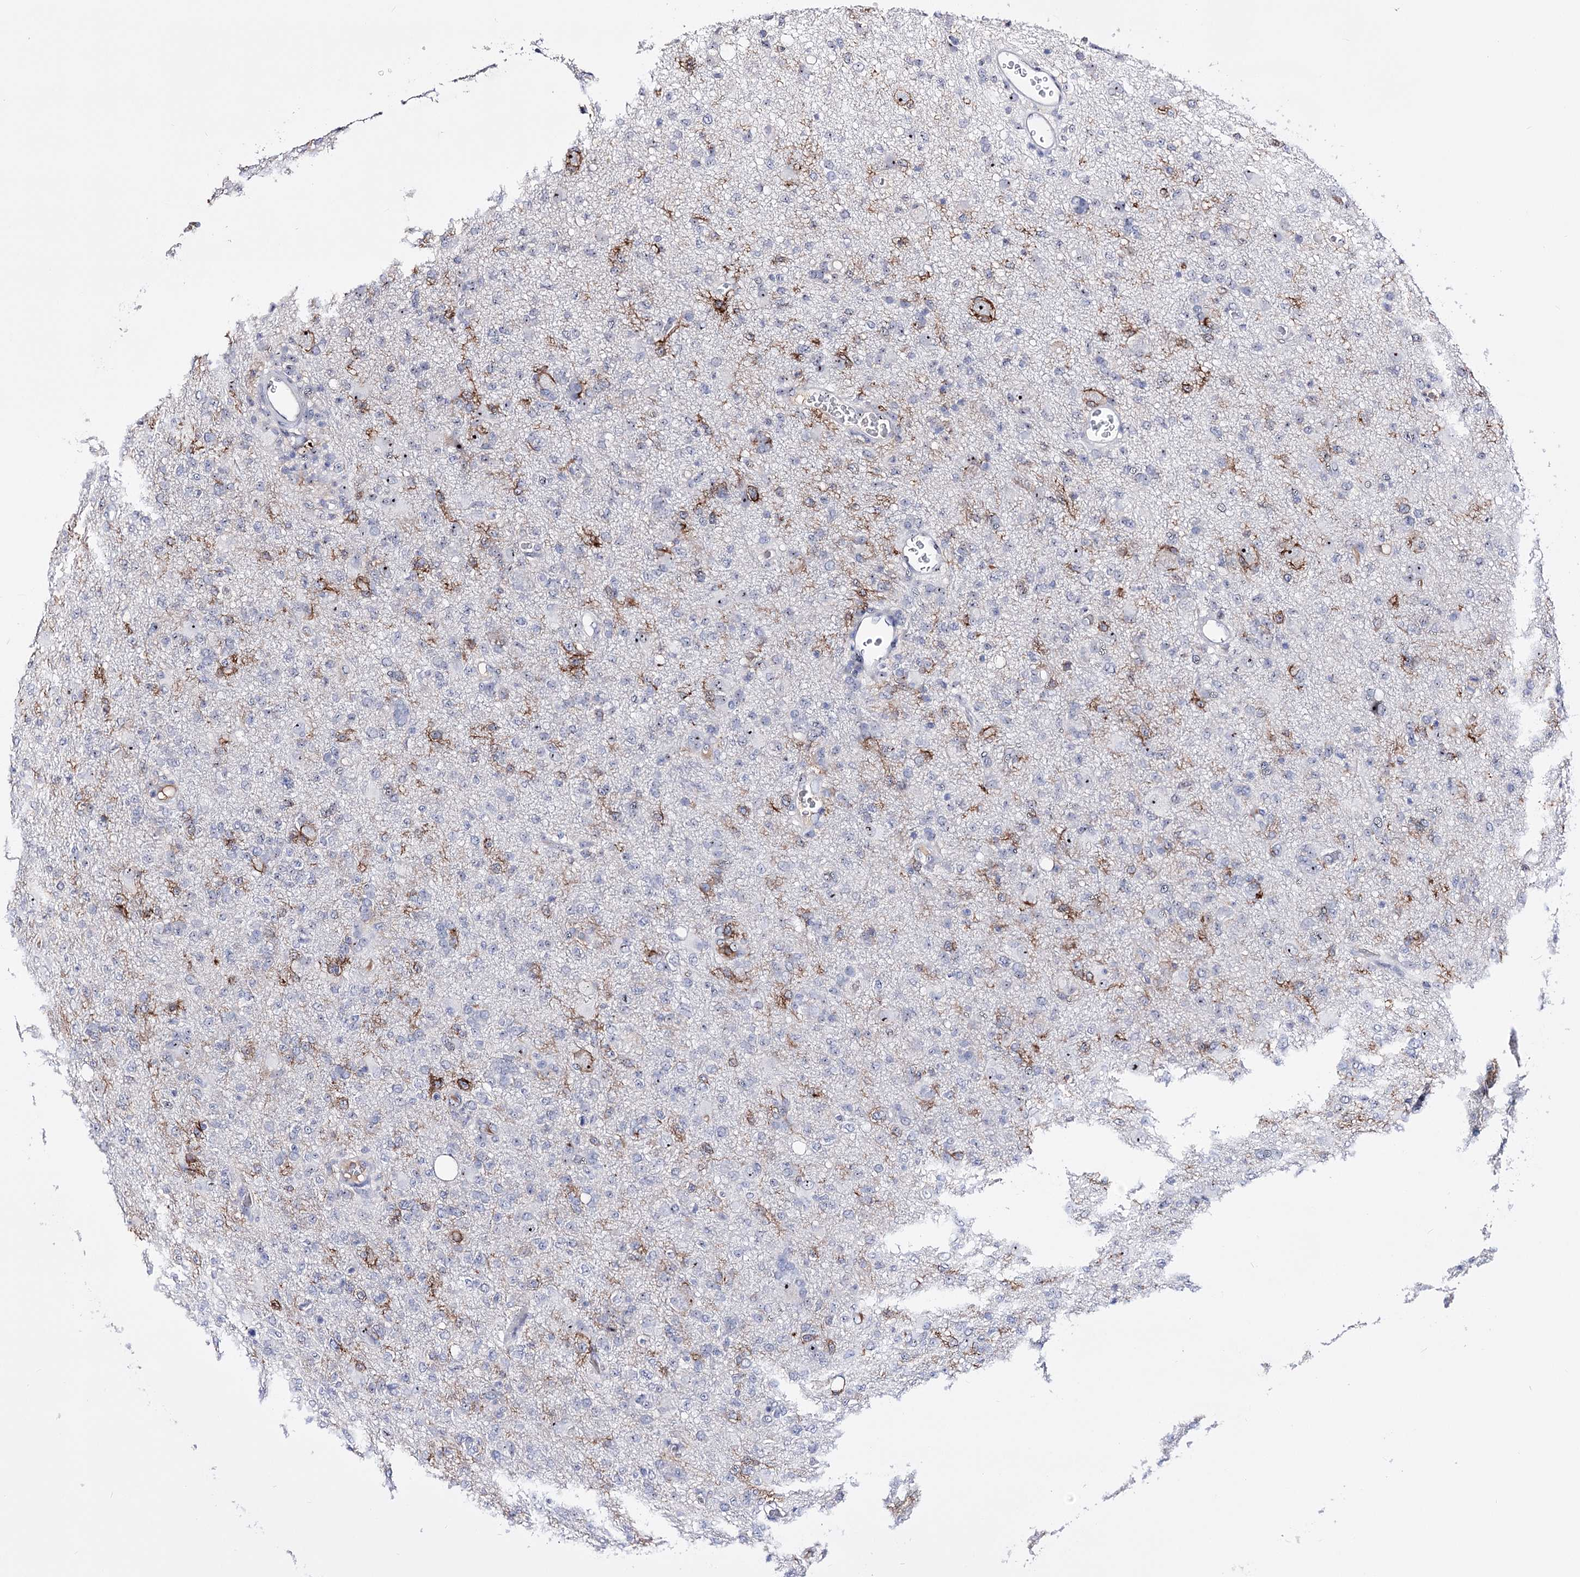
{"staining": {"intensity": "moderate", "quantity": "<25%", "location": "cytoplasmic/membranous"}, "tissue": "glioma", "cell_type": "Tumor cells", "image_type": "cancer", "snomed": [{"axis": "morphology", "description": "Glioma, malignant, High grade"}, {"axis": "topography", "description": "Brain"}], "caption": "Tumor cells demonstrate low levels of moderate cytoplasmic/membranous expression in approximately <25% of cells in malignant glioma (high-grade). Nuclei are stained in blue.", "gene": "PCGF5", "patient": {"sex": "female", "age": 57}}